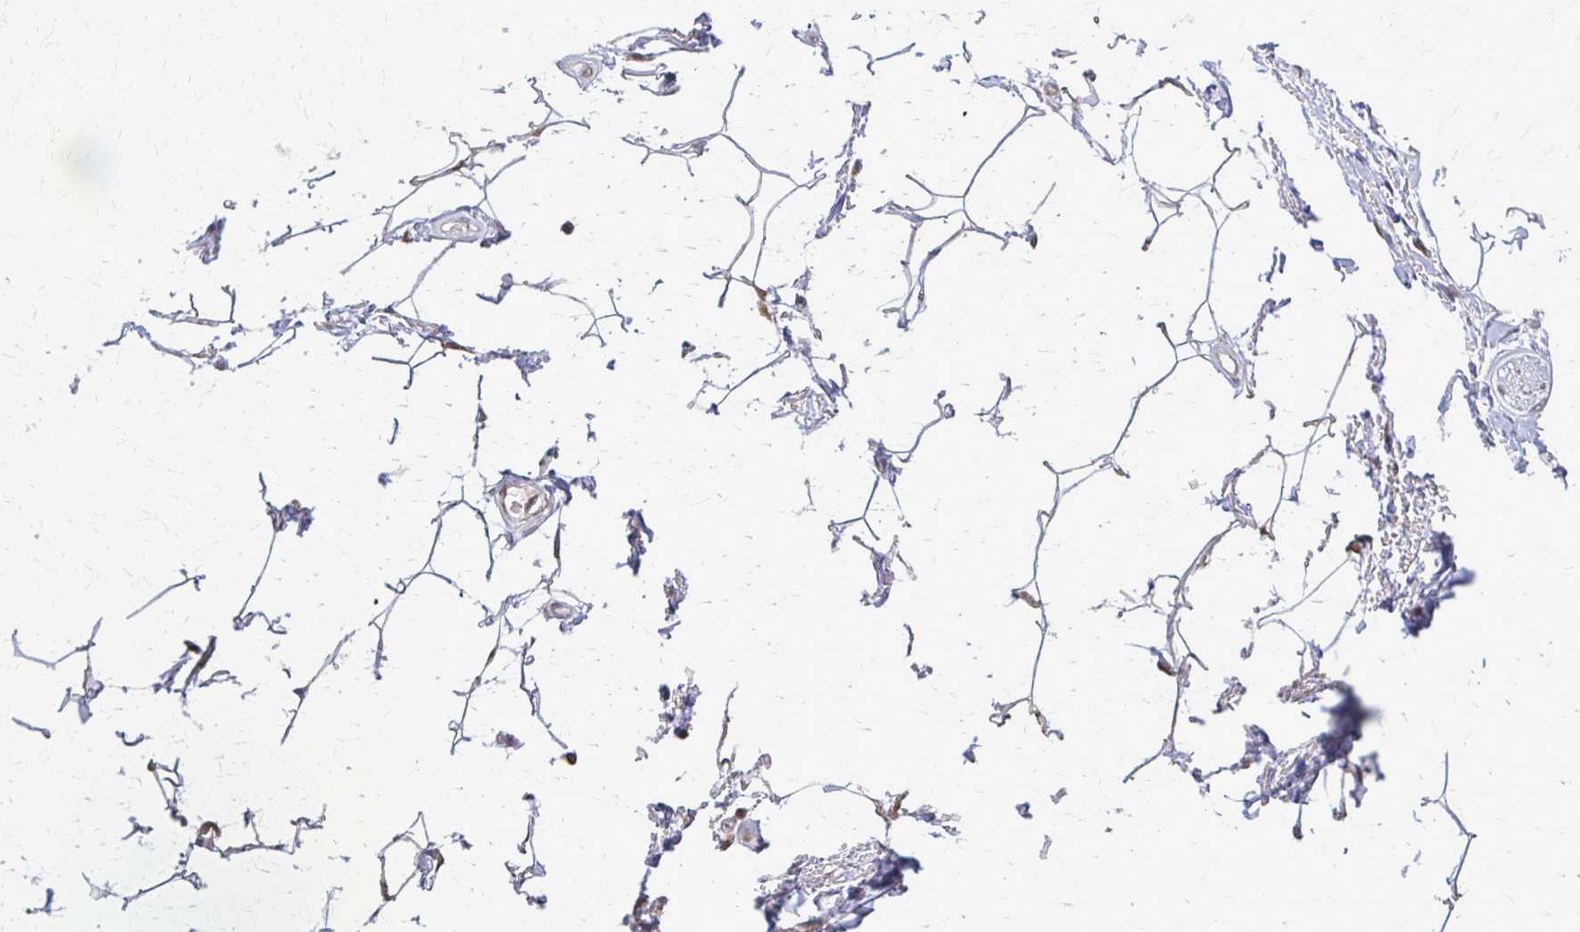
{"staining": {"intensity": "negative", "quantity": "none", "location": "none"}, "tissue": "adipose tissue", "cell_type": "Adipocytes", "image_type": "normal", "snomed": [{"axis": "morphology", "description": "Normal tissue, NOS"}, {"axis": "topography", "description": "Peripheral nerve tissue"}], "caption": "Adipocytes show no significant protein positivity in benign adipose tissue. (Brightfield microscopy of DAB (3,3'-diaminobenzidine) immunohistochemistry at high magnification).", "gene": "HDAC3", "patient": {"sex": "male", "age": 51}}